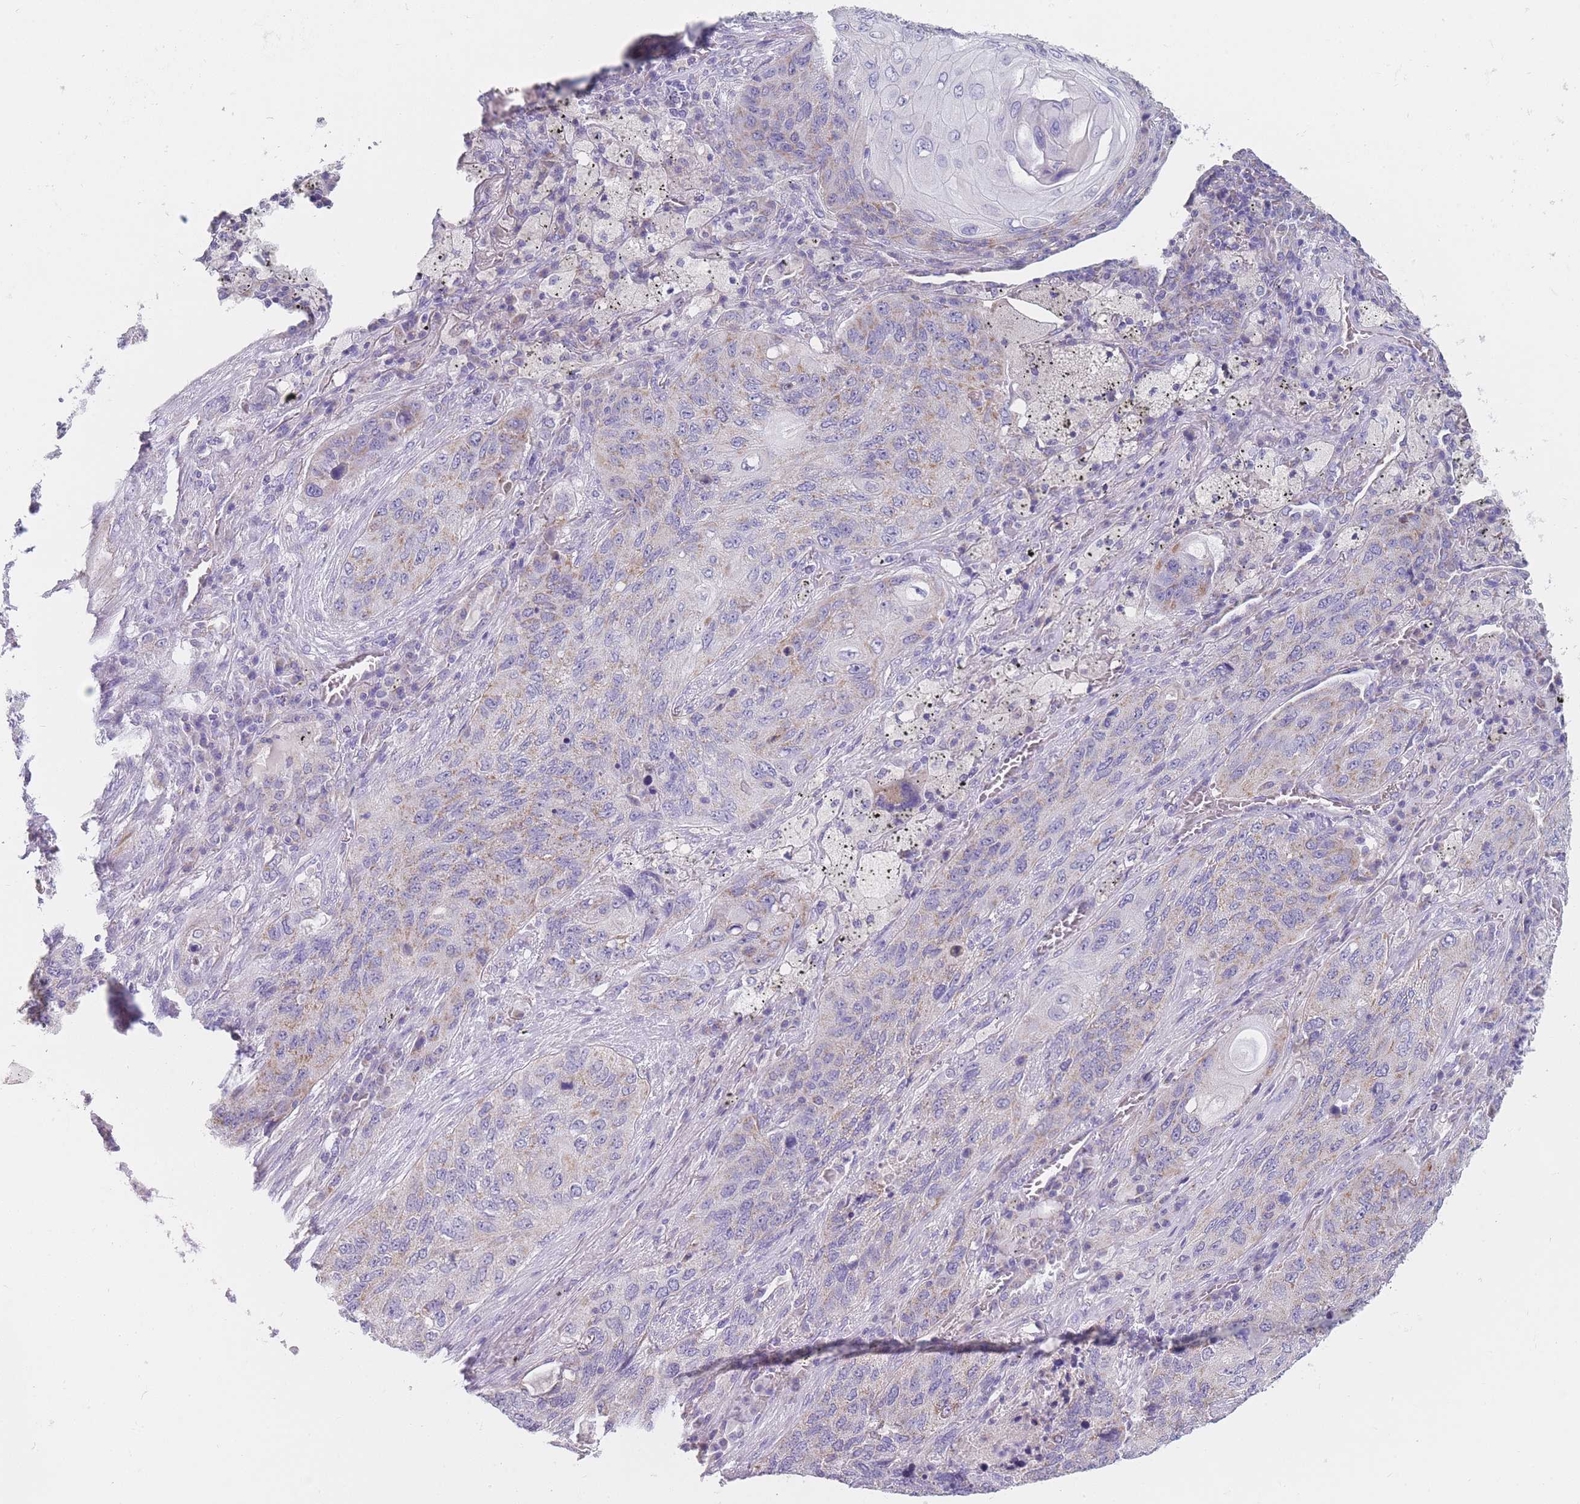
{"staining": {"intensity": "moderate", "quantity": "<25%", "location": "cytoplasmic/membranous"}, "tissue": "lung cancer", "cell_type": "Tumor cells", "image_type": "cancer", "snomed": [{"axis": "morphology", "description": "Squamous cell carcinoma, NOS"}, {"axis": "topography", "description": "Lung"}], "caption": "DAB (3,3'-diaminobenzidine) immunohistochemical staining of squamous cell carcinoma (lung) reveals moderate cytoplasmic/membranous protein positivity in approximately <25% of tumor cells. (Brightfield microscopy of DAB IHC at high magnification).", "gene": "MRPS14", "patient": {"sex": "female", "age": 63}}